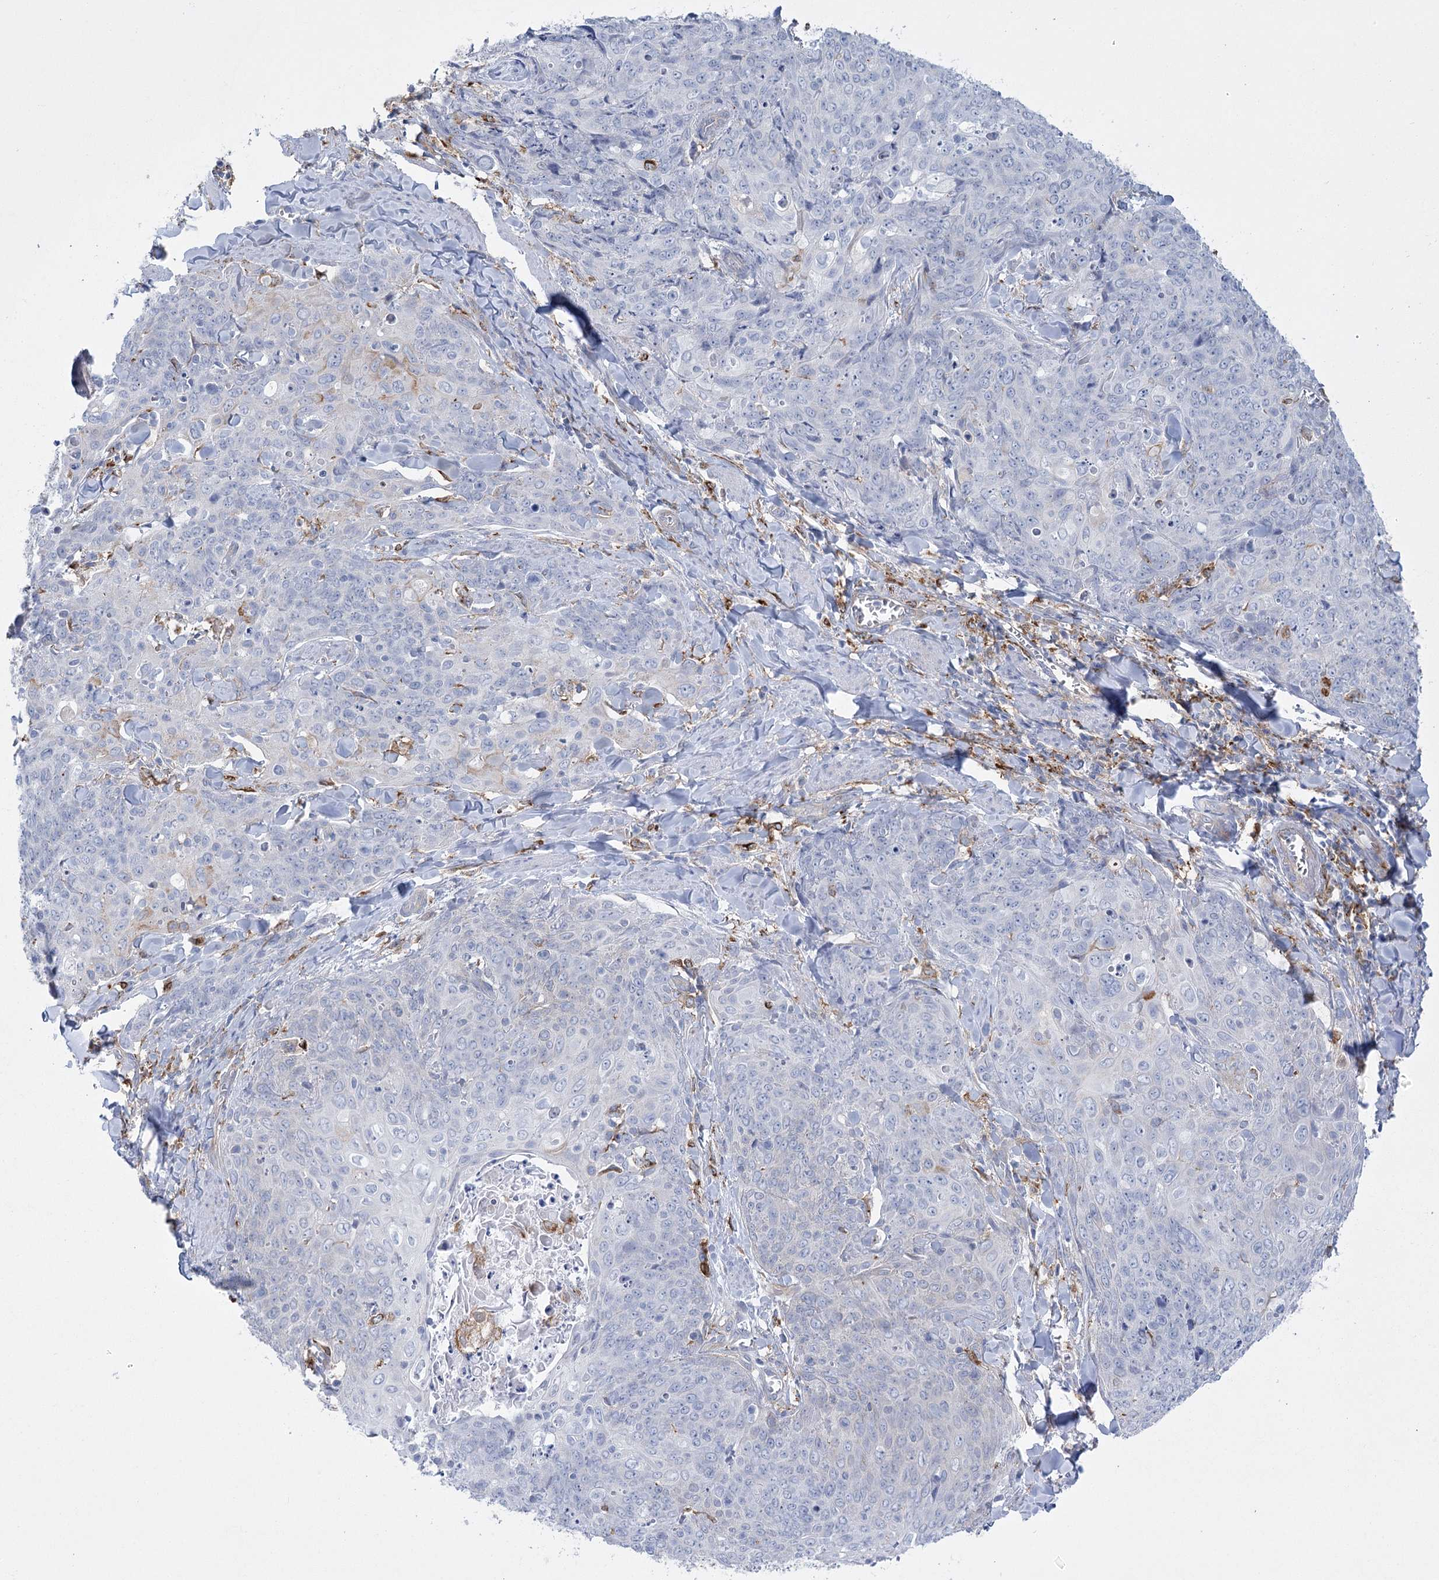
{"staining": {"intensity": "negative", "quantity": "none", "location": "none"}, "tissue": "skin cancer", "cell_type": "Tumor cells", "image_type": "cancer", "snomed": [{"axis": "morphology", "description": "Squamous cell carcinoma, NOS"}, {"axis": "topography", "description": "Skin"}, {"axis": "topography", "description": "Vulva"}], "caption": "Protein analysis of squamous cell carcinoma (skin) shows no significant expression in tumor cells.", "gene": "CCDC88A", "patient": {"sex": "female", "age": 85}}